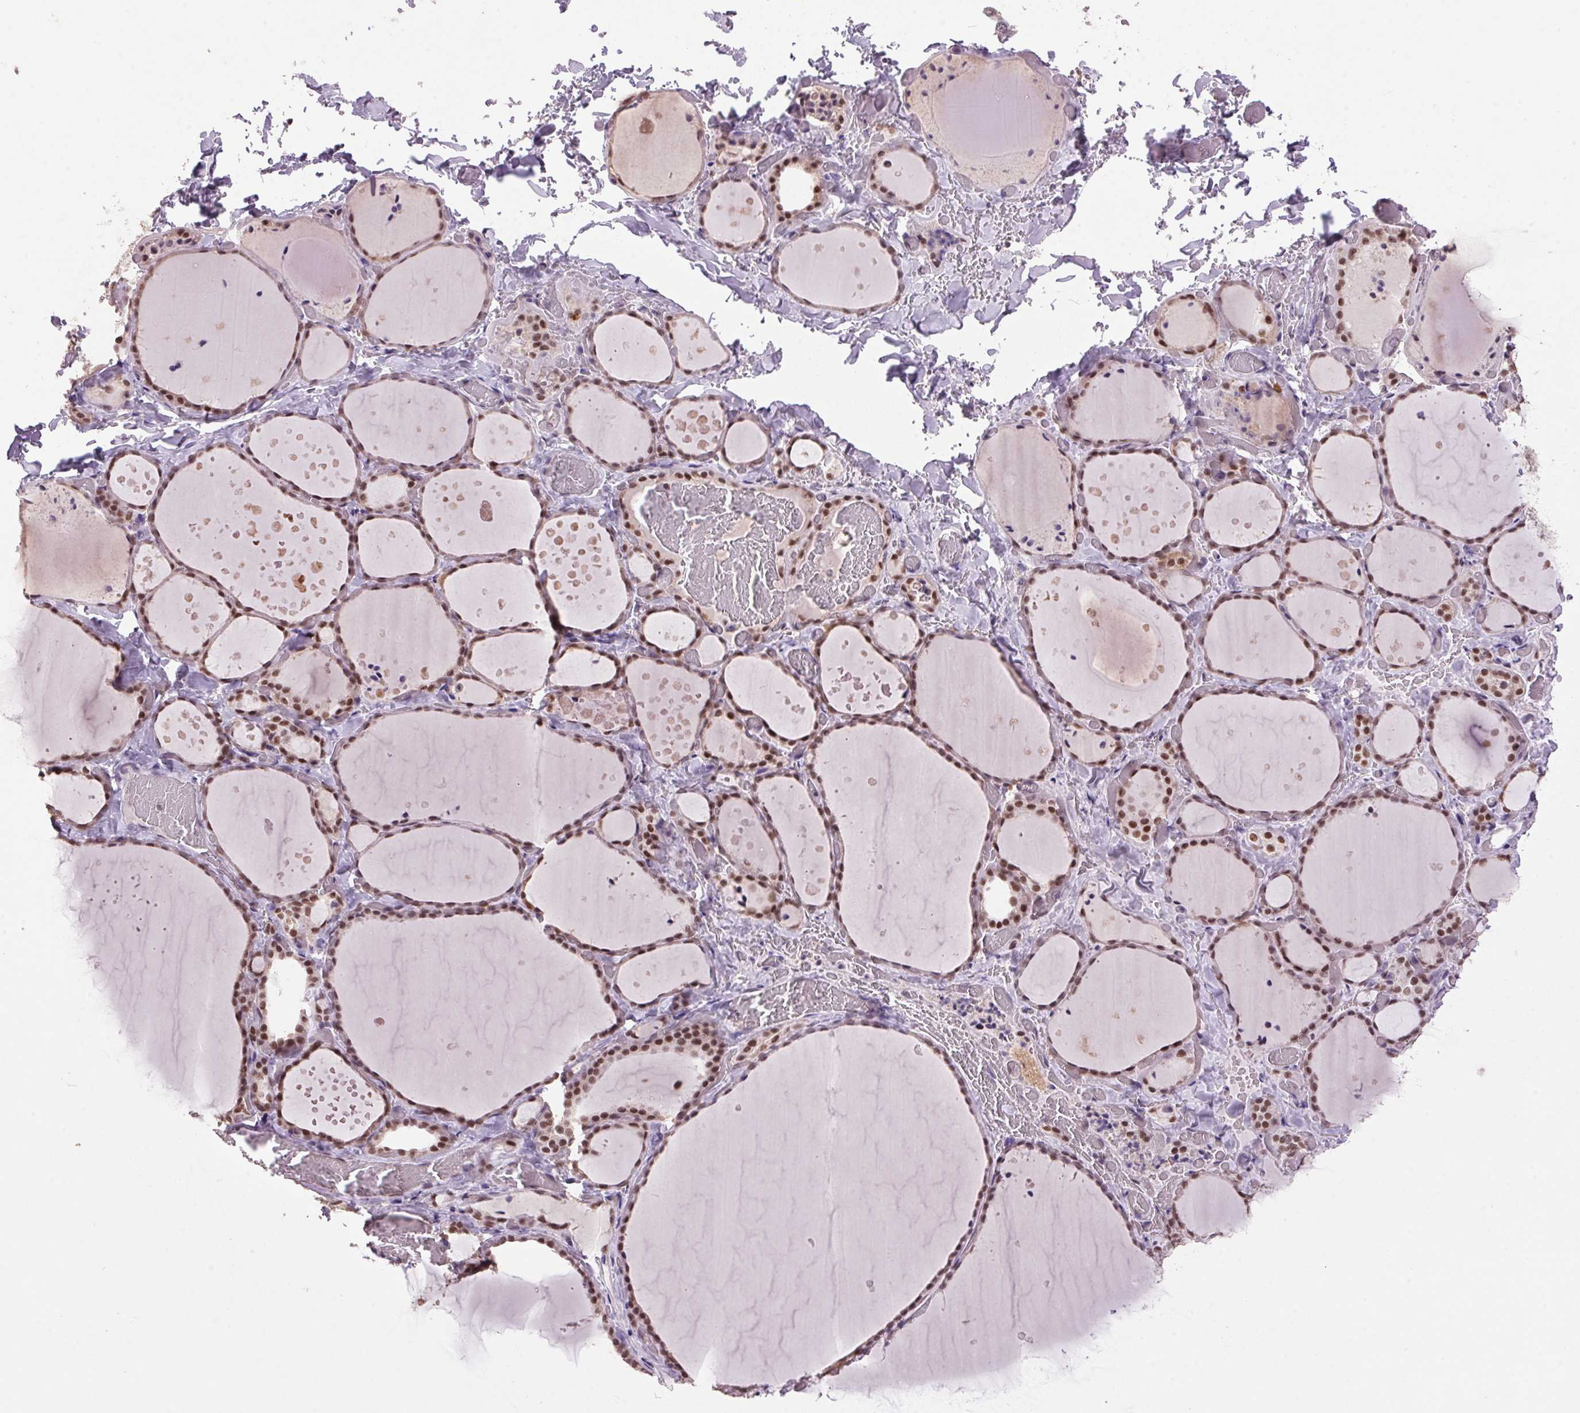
{"staining": {"intensity": "moderate", "quantity": ">75%", "location": "nuclear"}, "tissue": "thyroid gland", "cell_type": "Glandular cells", "image_type": "normal", "snomed": [{"axis": "morphology", "description": "Normal tissue, NOS"}, {"axis": "topography", "description": "Thyroid gland"}], "caption": "This histopathology image displays immunohistochemistry (IHC) staining of unremarkable human thyroid gland, with medium moderate nuclear expression in about >75% of glandular cells.", "gene": "ZBTB4", "patient": {"sex": "female", "age": 36}}